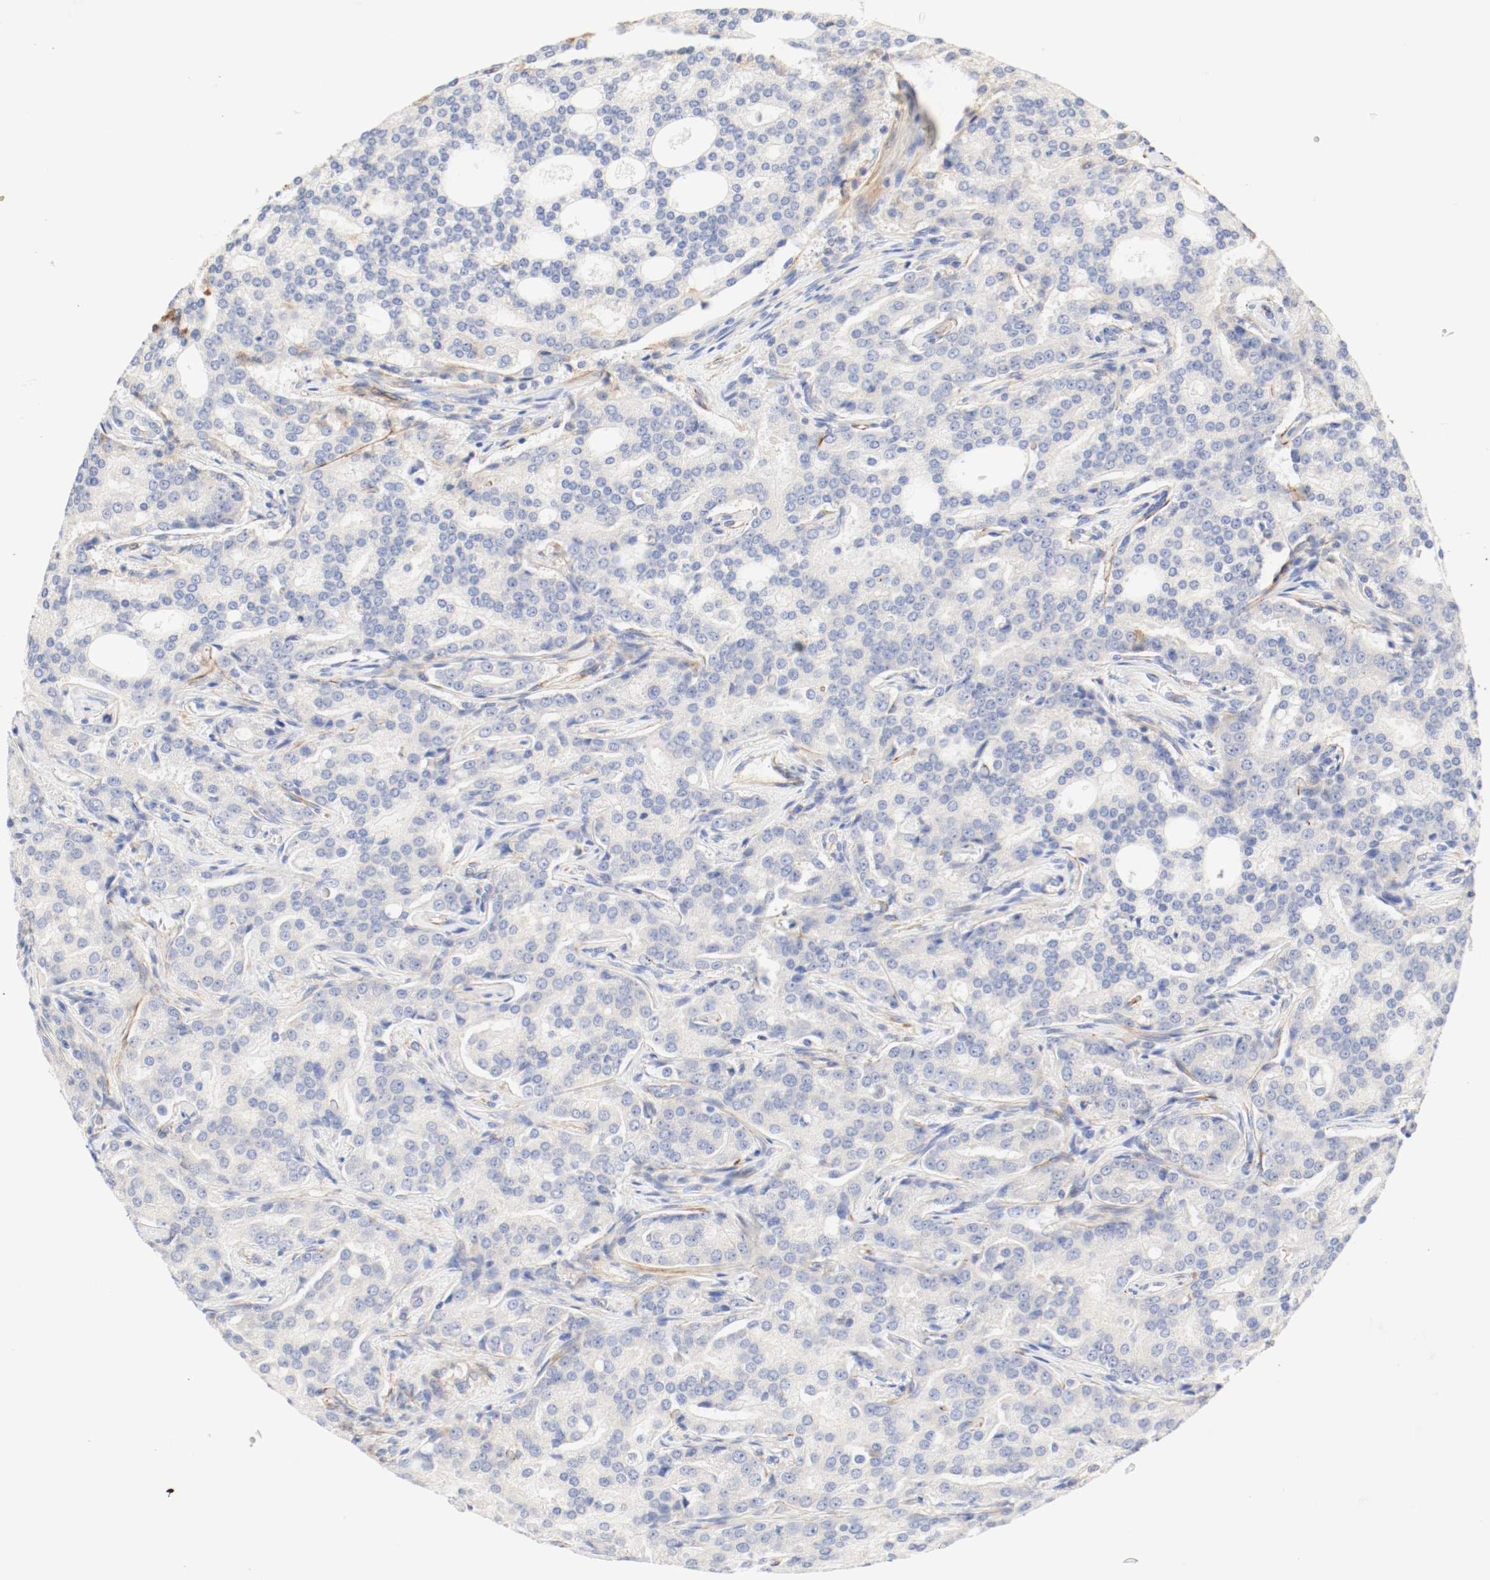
{"staining": {"intensity": "weak", "quantity": "<25%", "location": "cytoplasmic/membranous"}, "tissue": "prostate cancer", "cell_type": "Tumor cells", "image_type": "cancer", "snomed": [{"axis": "morphology", "description": "Adenocarcinoma, High grade"}, {"axis": "topography", "description": "Prostate"}], "caption": "This is an immunohistochemistry image of prostate cancer (high-grade adenocarcinoma). There is no staining in tumor cells.", "gene": "GIT1", "patient": {"sex": "male", "age": 72}}